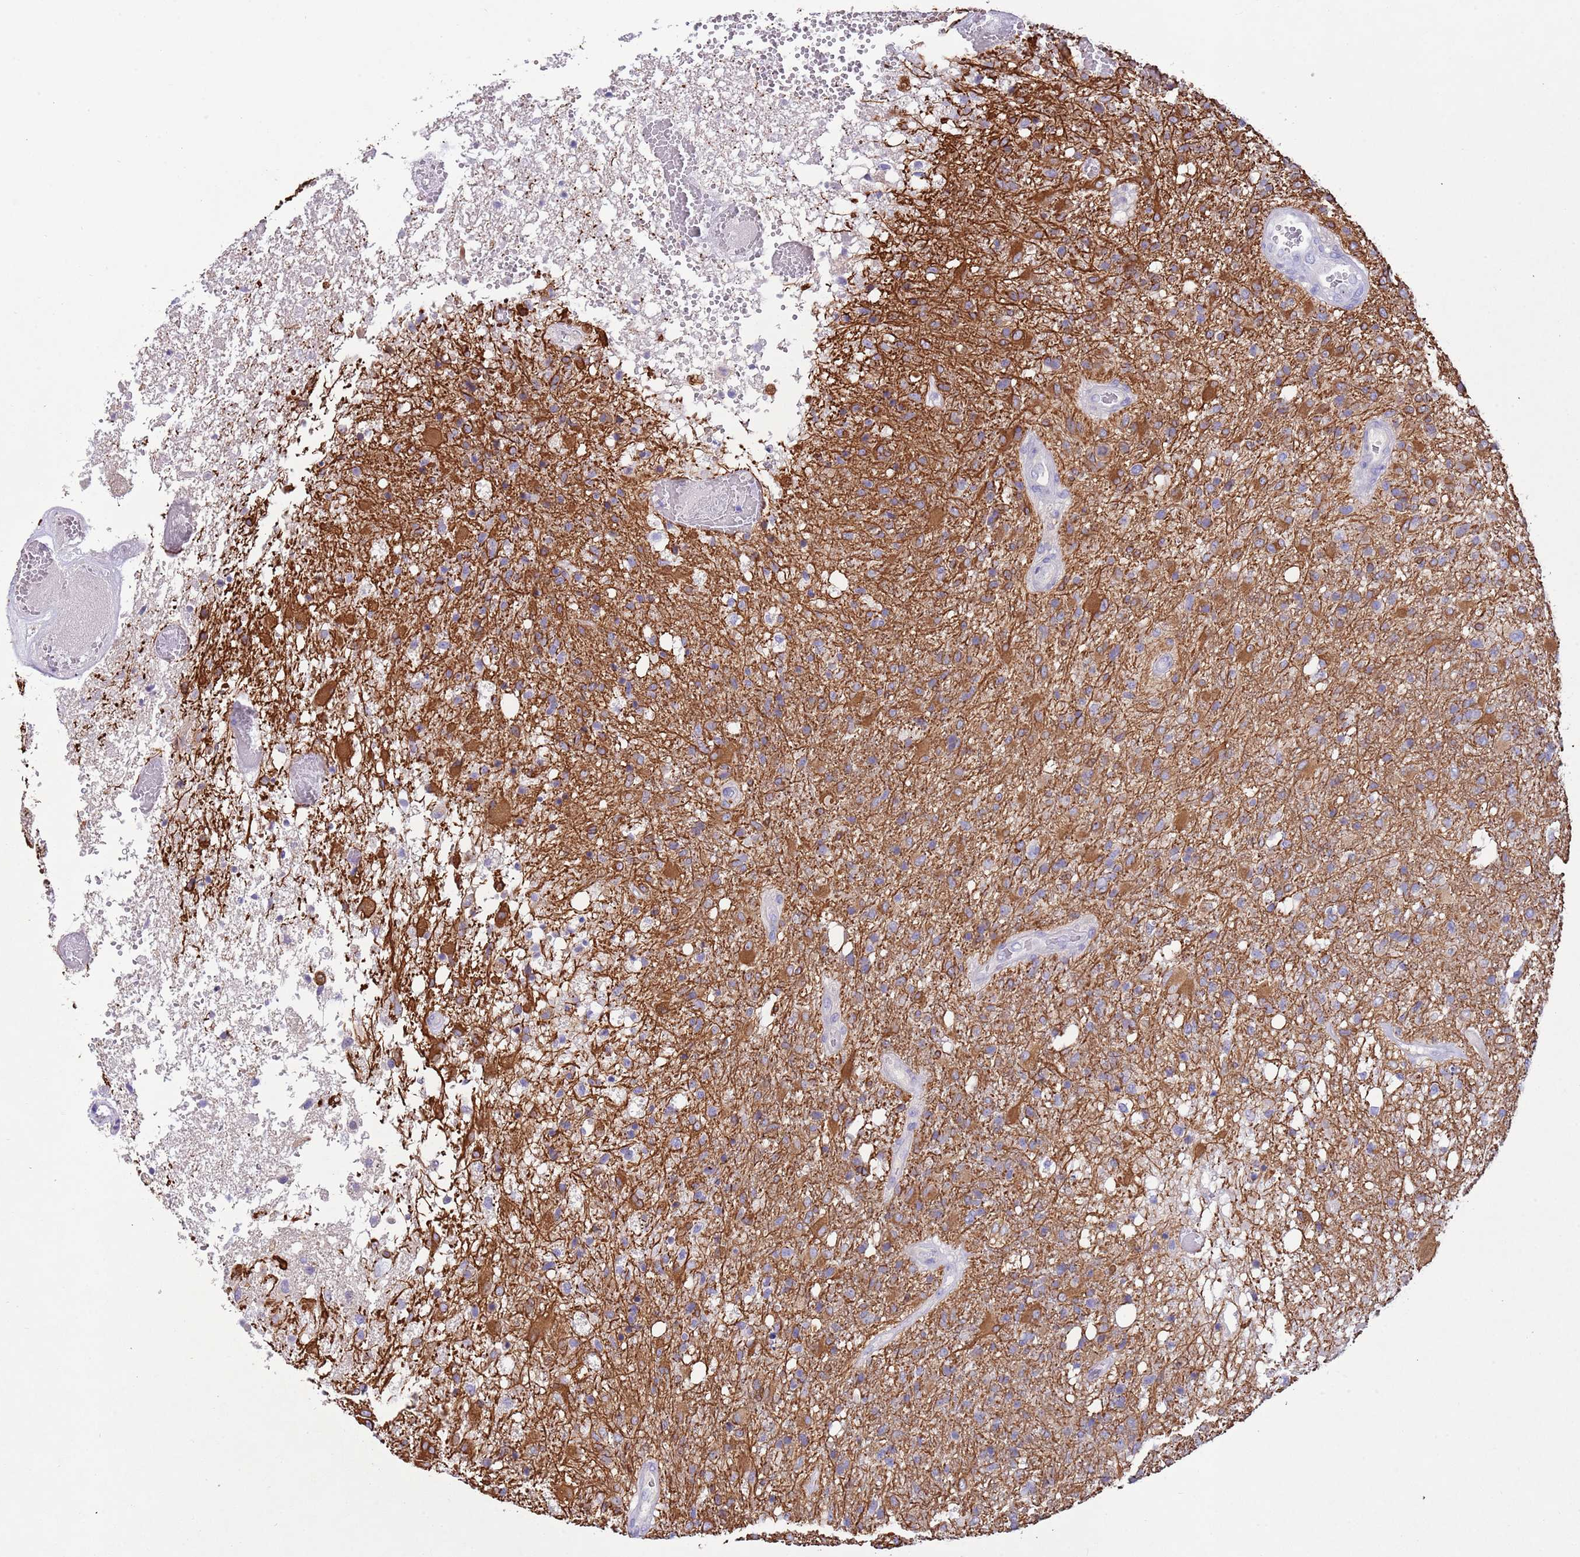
{"staining": {"intensity": "negative", "quantity": "none", "location": "none"}, "tissue": "glioma", "cell_type": "Tumor cells", "image_type": "cancer", "snomed": [{"axis": "morphology", "description": "Glioma, malignant, High grade"}, {"axis": "topography", "description": "Brain"}], "caption": "This is an IHC histopathology image of human malignant glioma (high-grade). There is no staining in tumor cells.", "gene": "CABYR", "patient": {"sex": "female", "age": 74}}